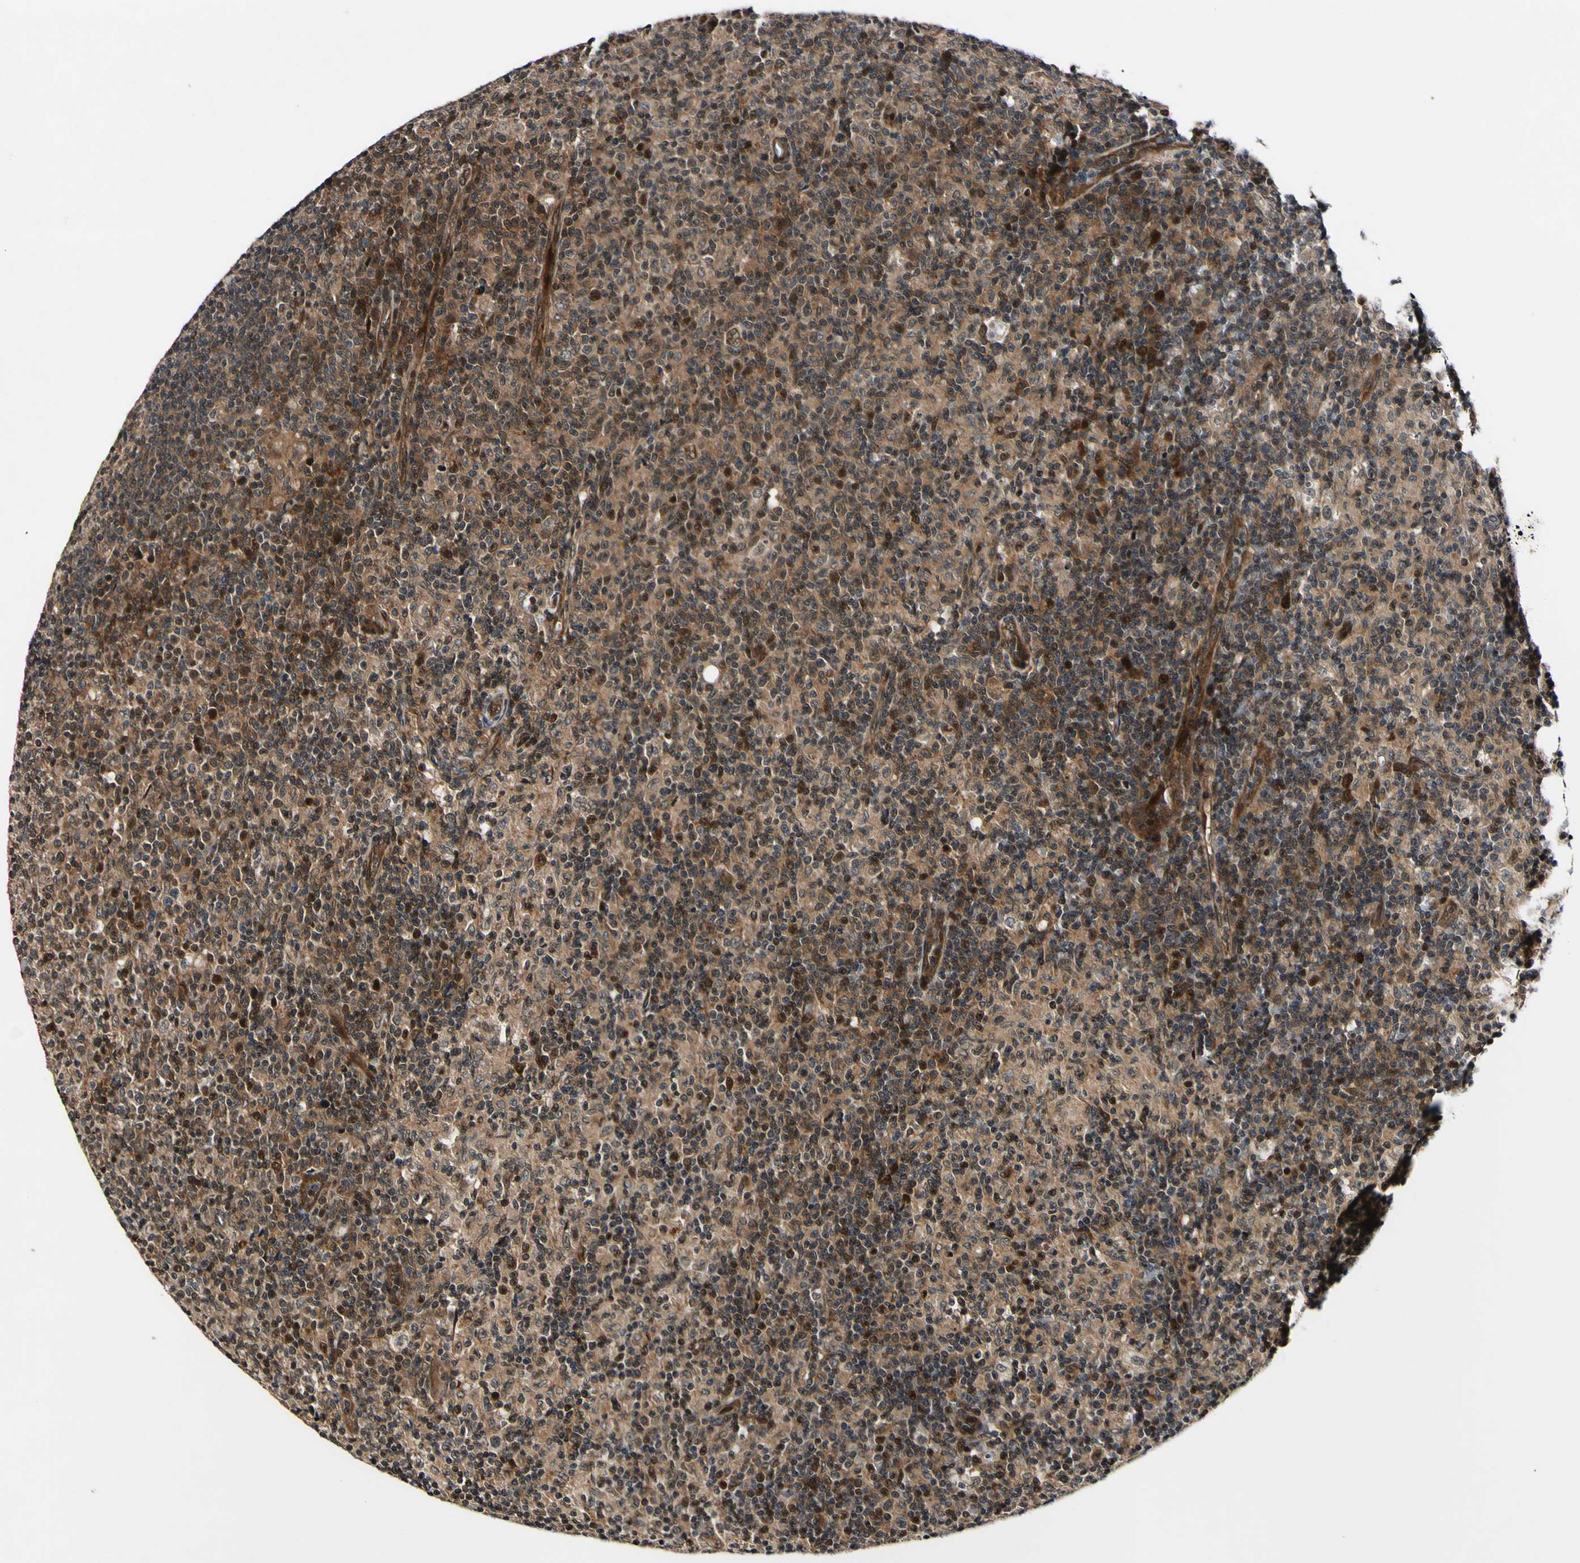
{"staining": {"intensity": "moderate", "quantity": ">75%", "location": "cytoplasmic/membranous"}, "tissue": "lymph node", "cell_type": "Germinal center cells", "image_type": "normal", "snomed": [{"axis": "morphology", "description": "Normal tissue, NOS"}, {"axis": "morphology", "description": "Inflammation, NOS"}, {"axis": "topography", "description": "Lymph node"}], "caption": "This photomicrograph exhibits IHC staining of unremarkable lymph node, with medium moderate cytoplasmic/membranous staining in about >75% of germinal center cells.", "gene": "CSNK1E", "patient": {"sex": "male", "age": 55}}